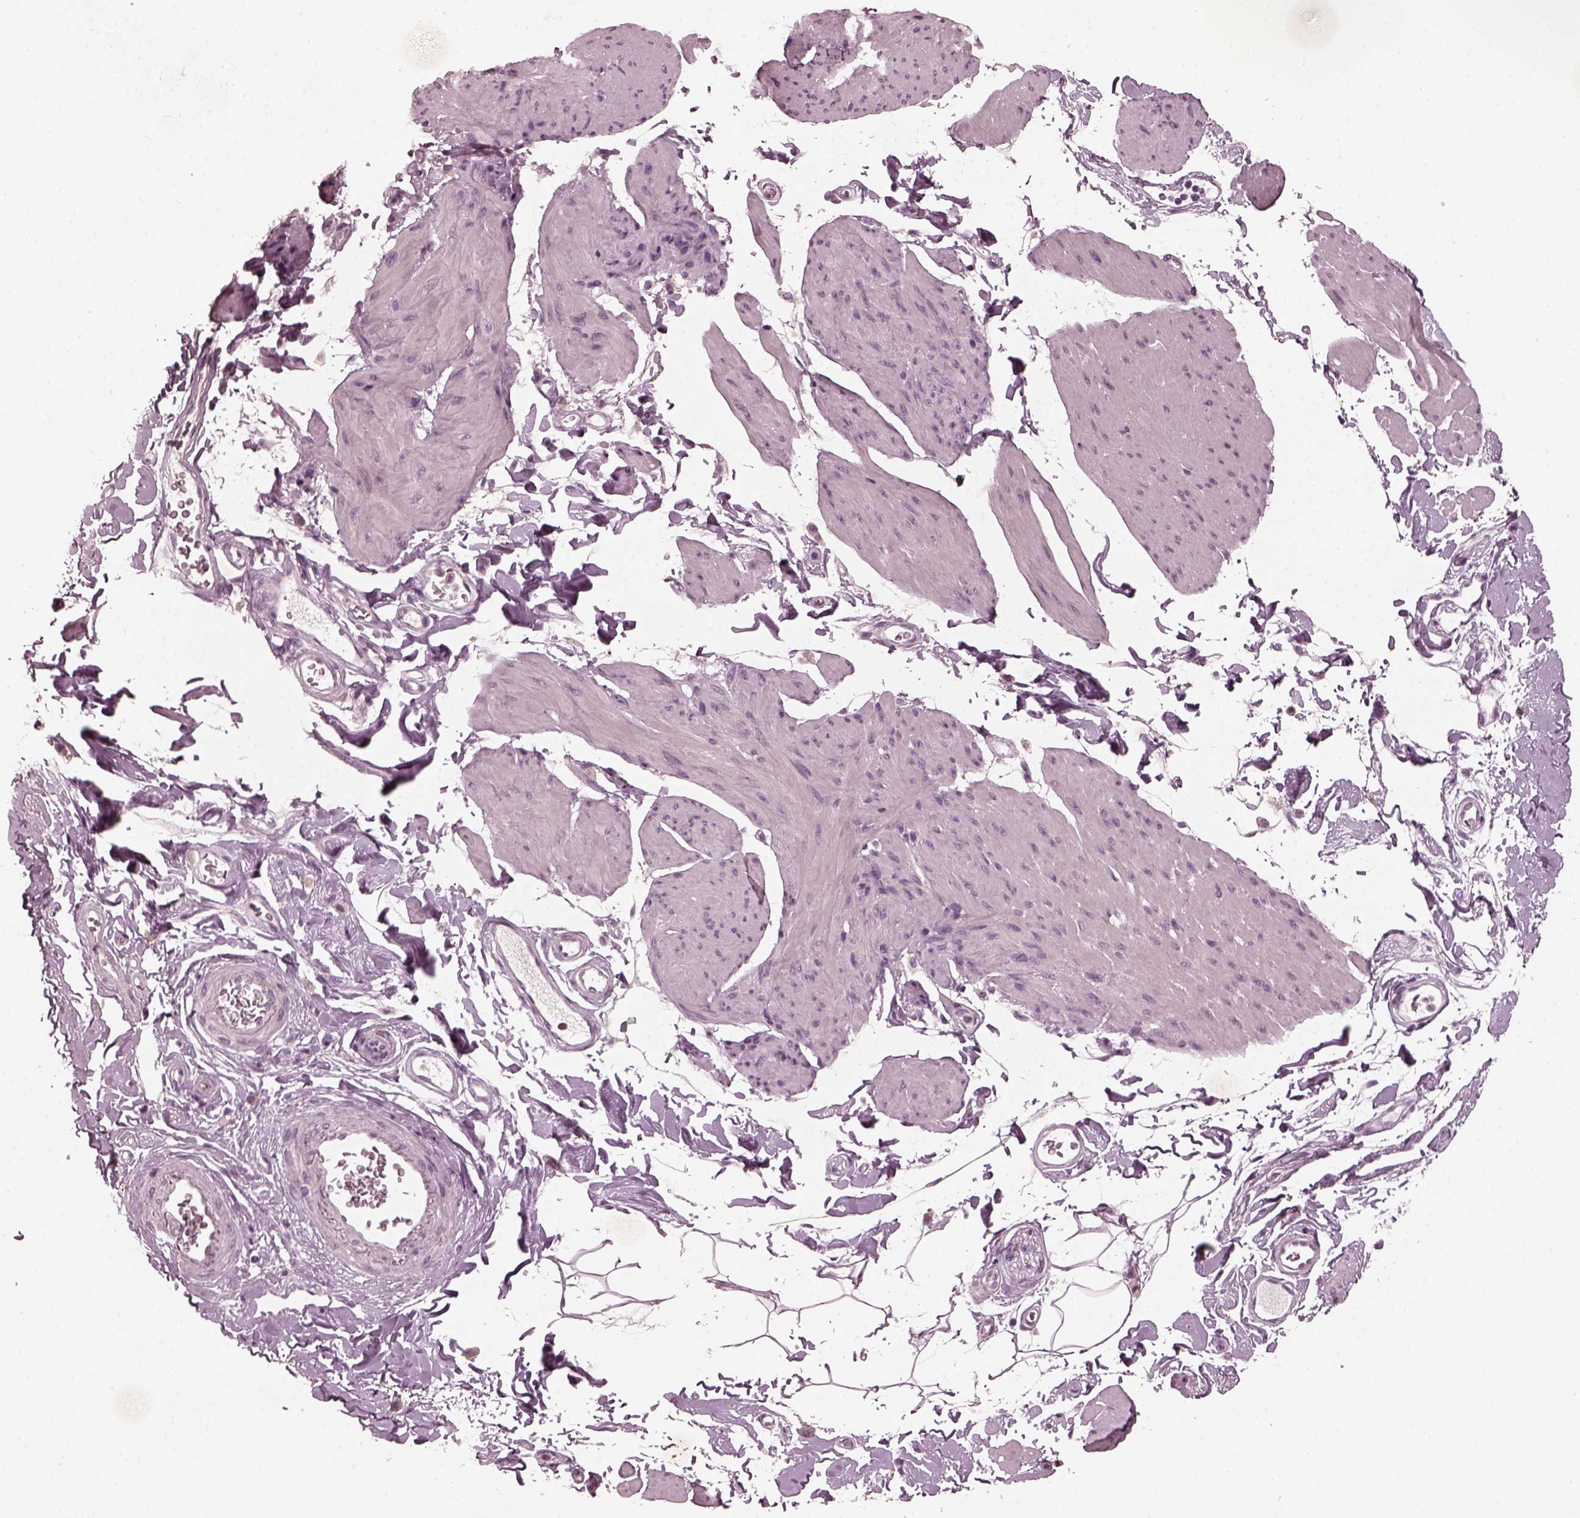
{"staining": {"intensity": "negative", "quantity": "none", "location": "none"}, "tissue": "smooth muscle", "cell_type": "Smooth muscle cells", "image_type": "normal", "snomed": [{"axis": "morphology", "description": "Normal tissue, NOS"}, {"axis": "topography", "description": "Adipose tissue"}, {"axis": "topography", "description": "Smooth muscle"}, {"axis": "topography", "description": "Peripheral nerve tissue"}], "caption": "An image of human smooth muscle is negative for staining in smooth muscle cells. (DAB IHC with hematoxylin counter stain).", "gene": "RCVRN", "patient": {"sex": "male", "age": 83}}